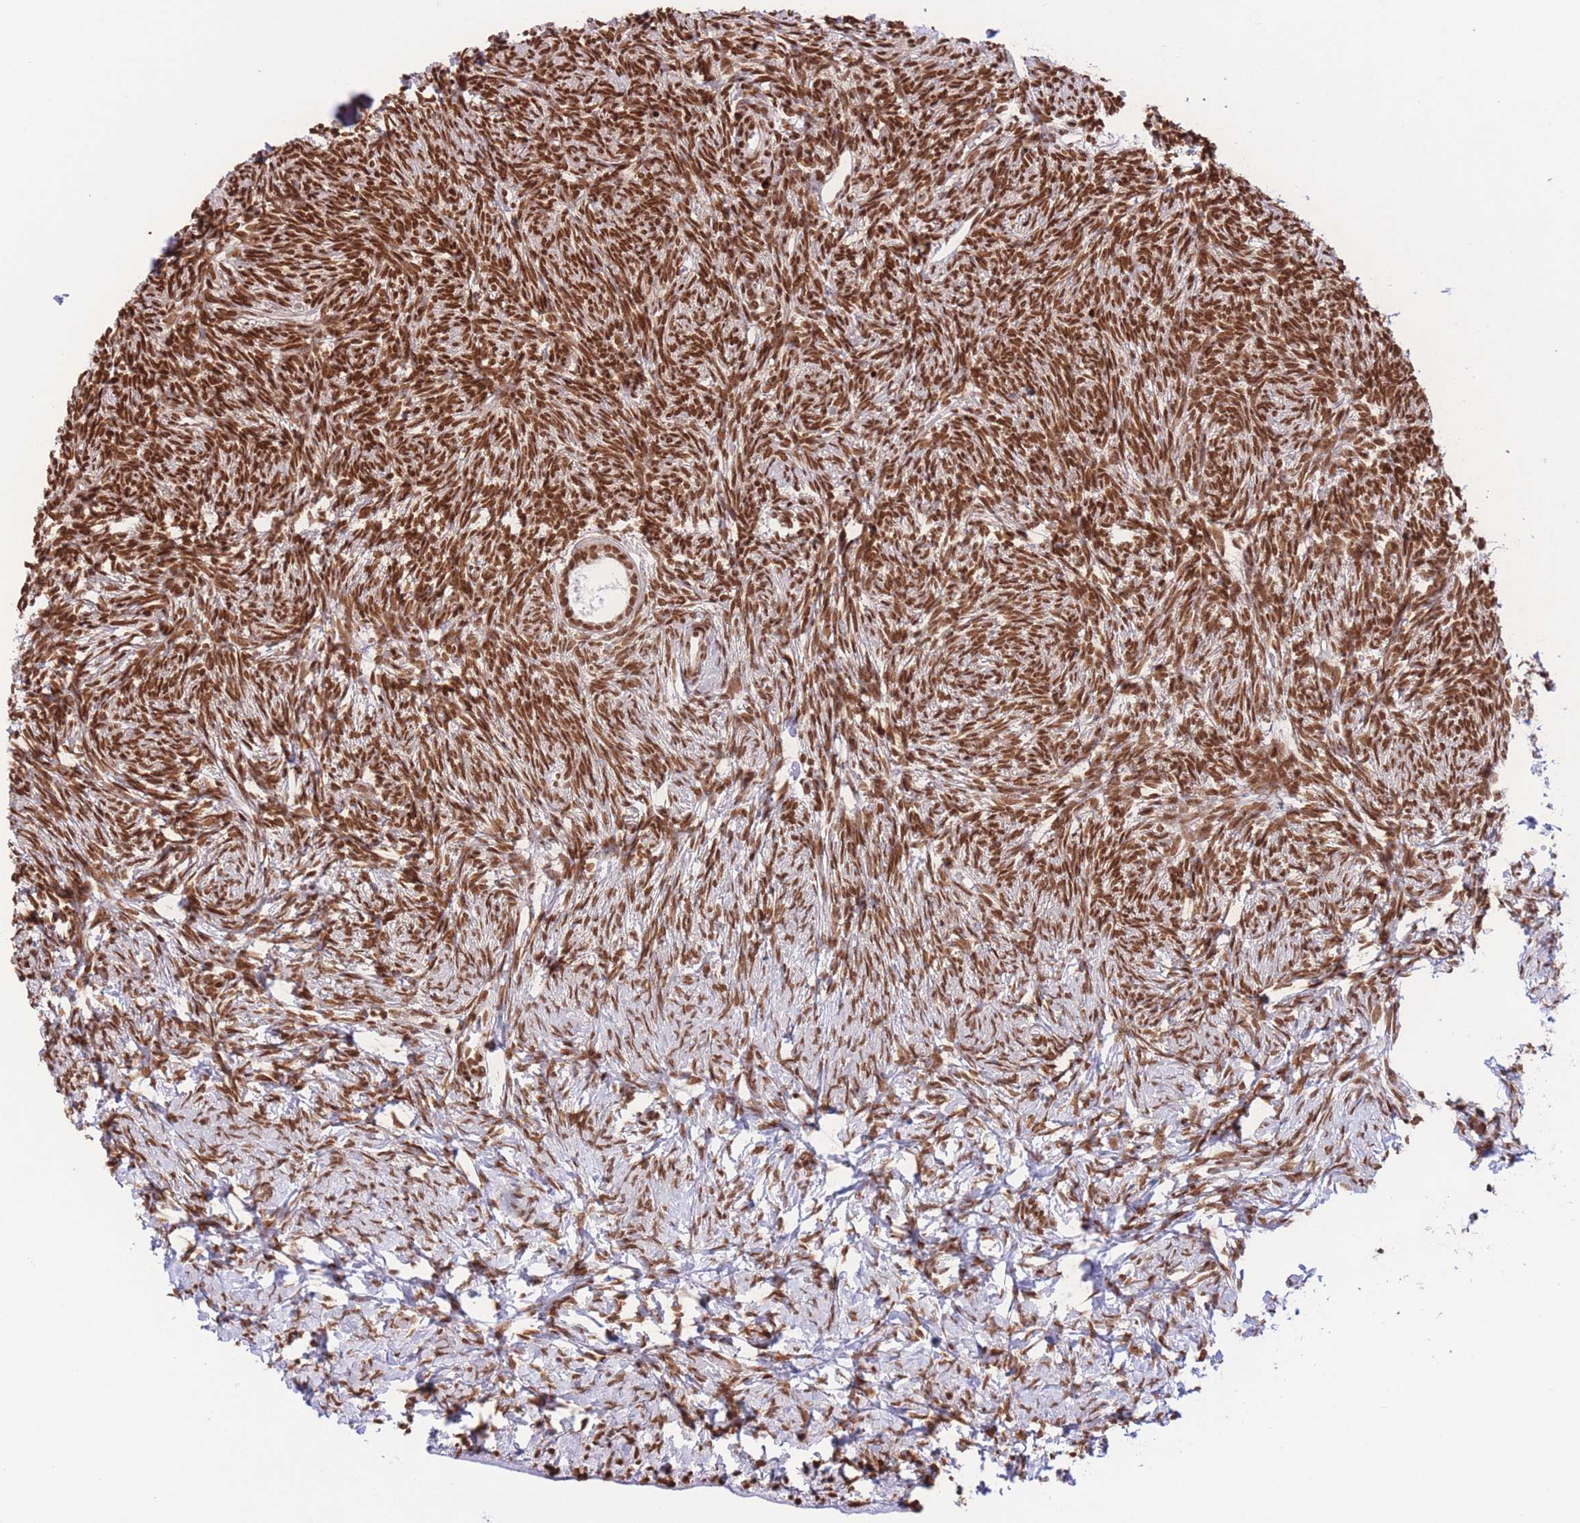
{"staining": {"intensity": "strong", "quantity": ">75%", "location": "nuclear"}, "tissue": "ovary", "cell_type": "Follicle cells", "image_type": "normal", "snomed": [{"axis": "morphology", "description": "Normal tissue, NOS"}, {"axis": "topography", "description": "Ovary"}], "caption": "Unremarkable ovary was stained to show a protein in brown. There is high levels of strong nuclear expression in about >75% of follicle cells.", "gene": "H2BC10", "patient": {"sex": "female", "age": 39}}